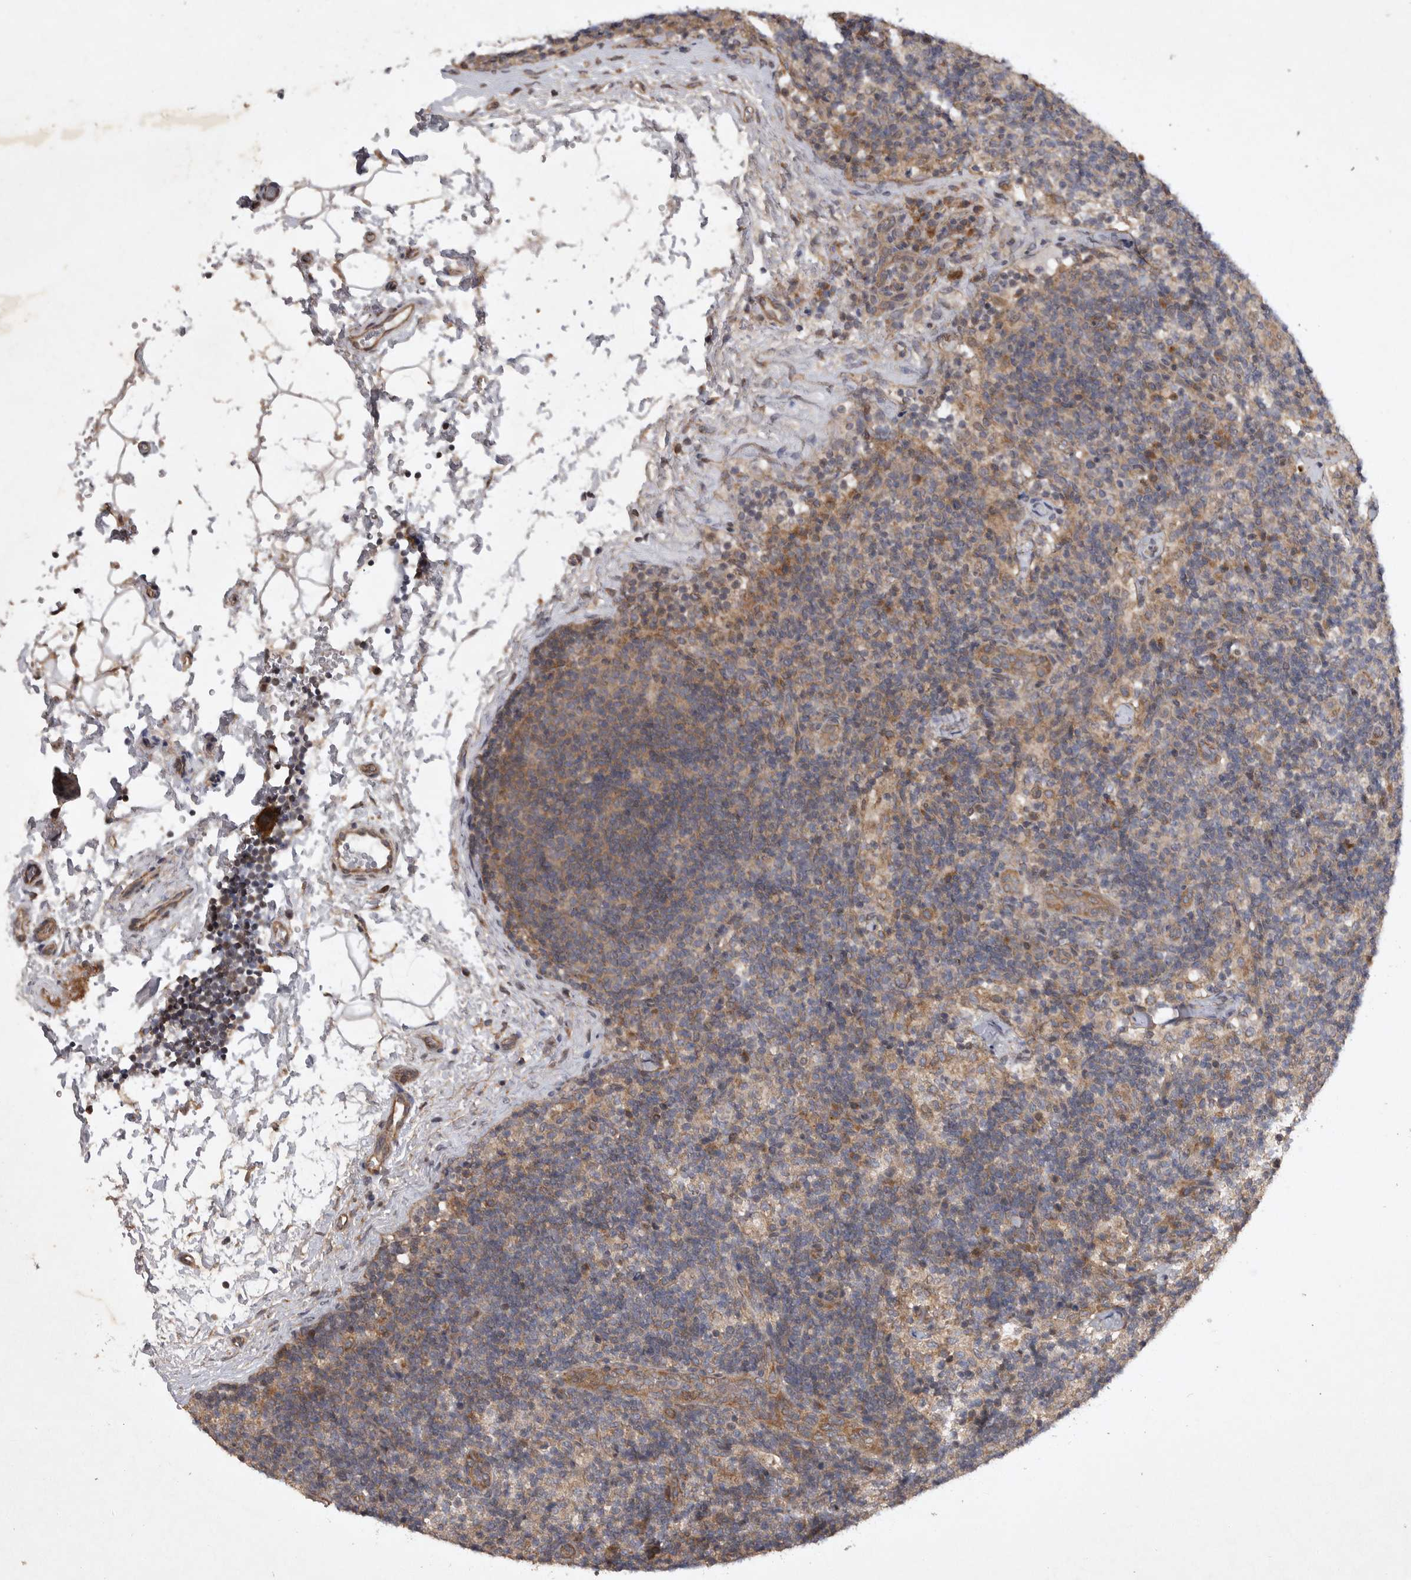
{"staining": {"intensity": "weak", "quantity": "25%-75%", "location": "cytoplasmic/membranous"}, "tissue": "lymph node", "cell_type": "Germinal center cells", "image_type": "normal", "snomed": [{"axis": "morphology", "description": "Normal tissue, NOS"}, {"axis": "topography", "description": "Lymph node"}], "caption": "Protein staining by immunohistochemistry (IHC) shows weak cytoplasmic/membranous staining in about 25%-75% of germinal center cells in unremarkable lymph node.", "gene": "EDEM3", "patient": {"sex": "female", "age": 22}}